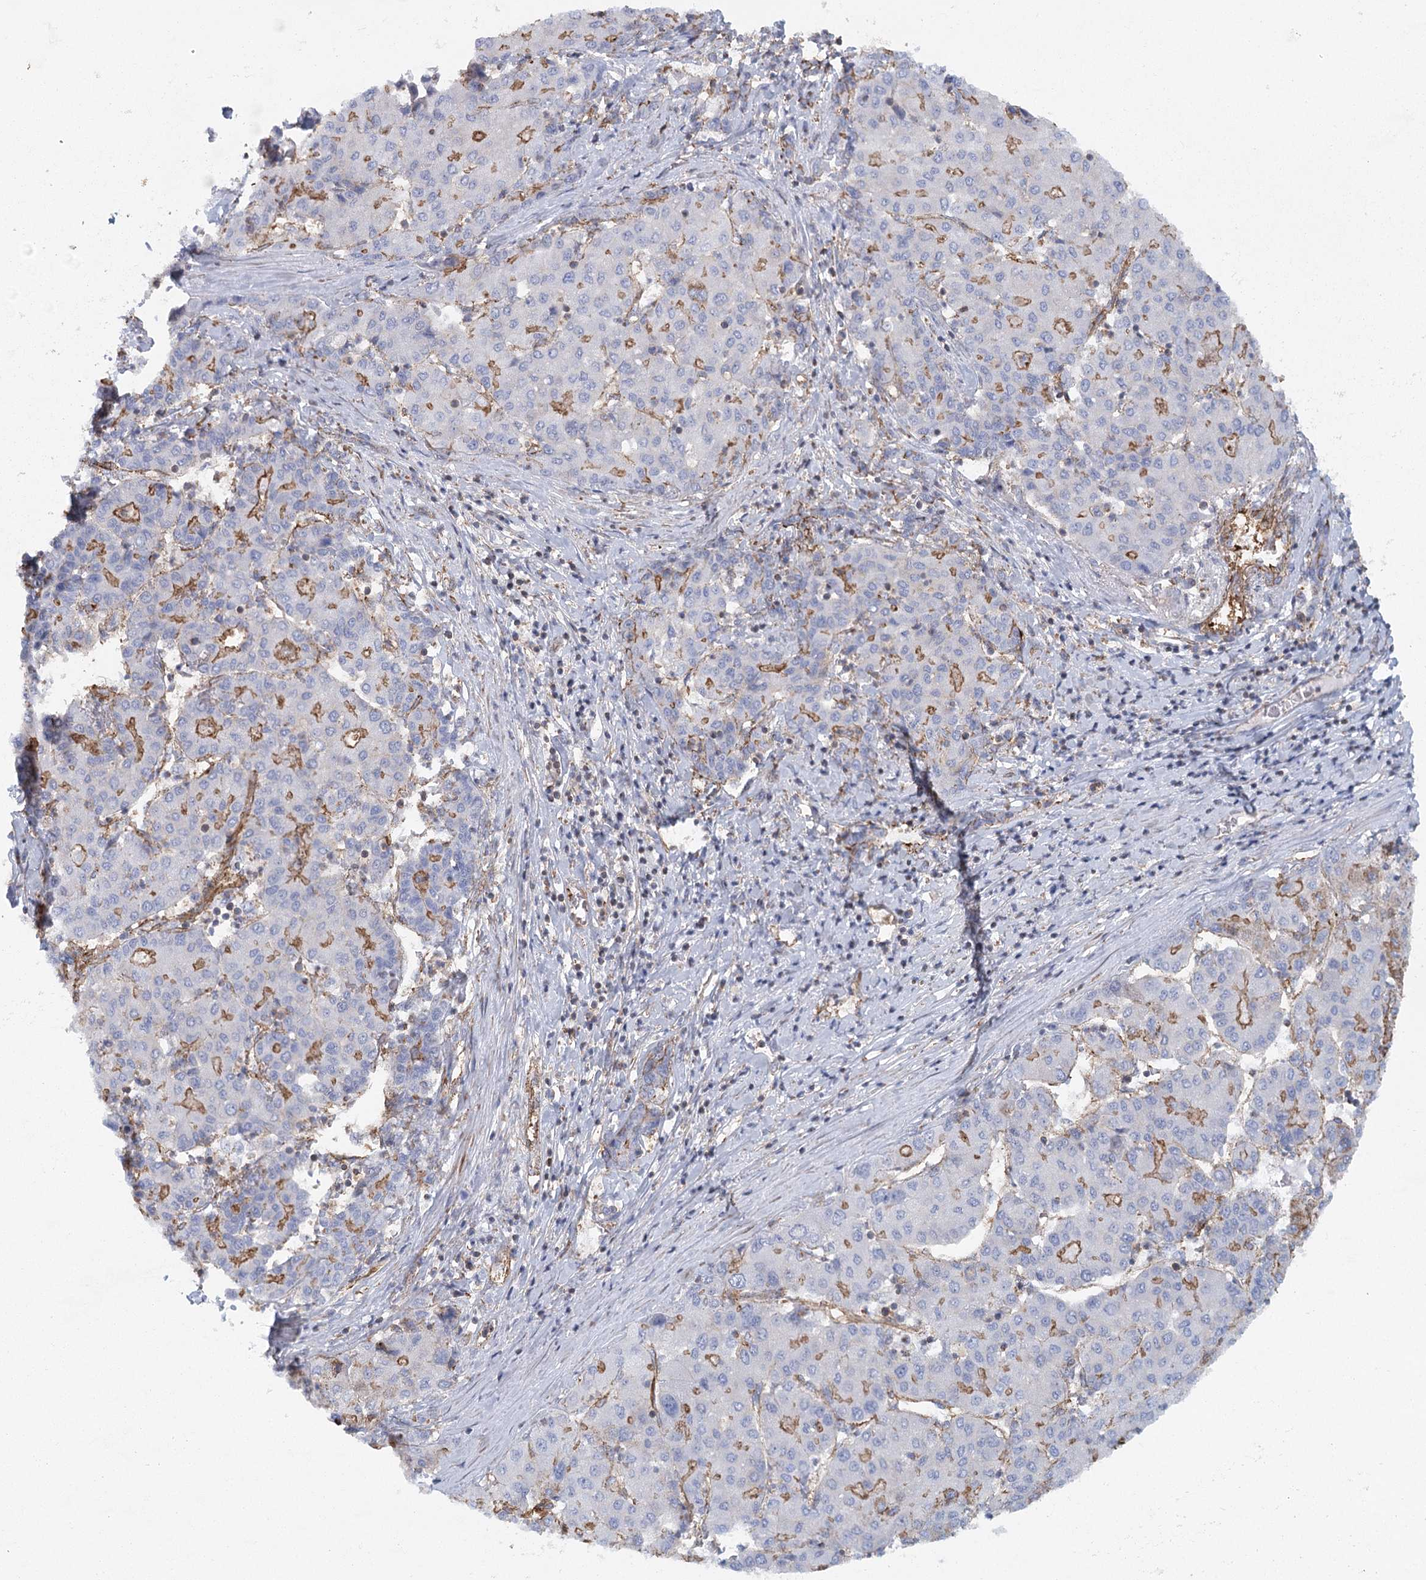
{"staining": {"intensity": "moderate", "quantity": "<25%", "location": "cytoplasmic/membranous"}, "tissue": "liver cancer", "cell_type": "Tumor cells", "image_type": "cancer", "snomed": [{"axis": "morphology", "description": "Carcinoma, Hepatocellular, NOS"}, {"axis": "topography", "description": "Liver"}], "caption": "Moderate cytoplasmic/membranous staining is present in approximately <25% of tumor cells in hepatocellular carcinoma (liver).", "gene": "IFT46", "patient": {"sex": "male", "age": 65}}